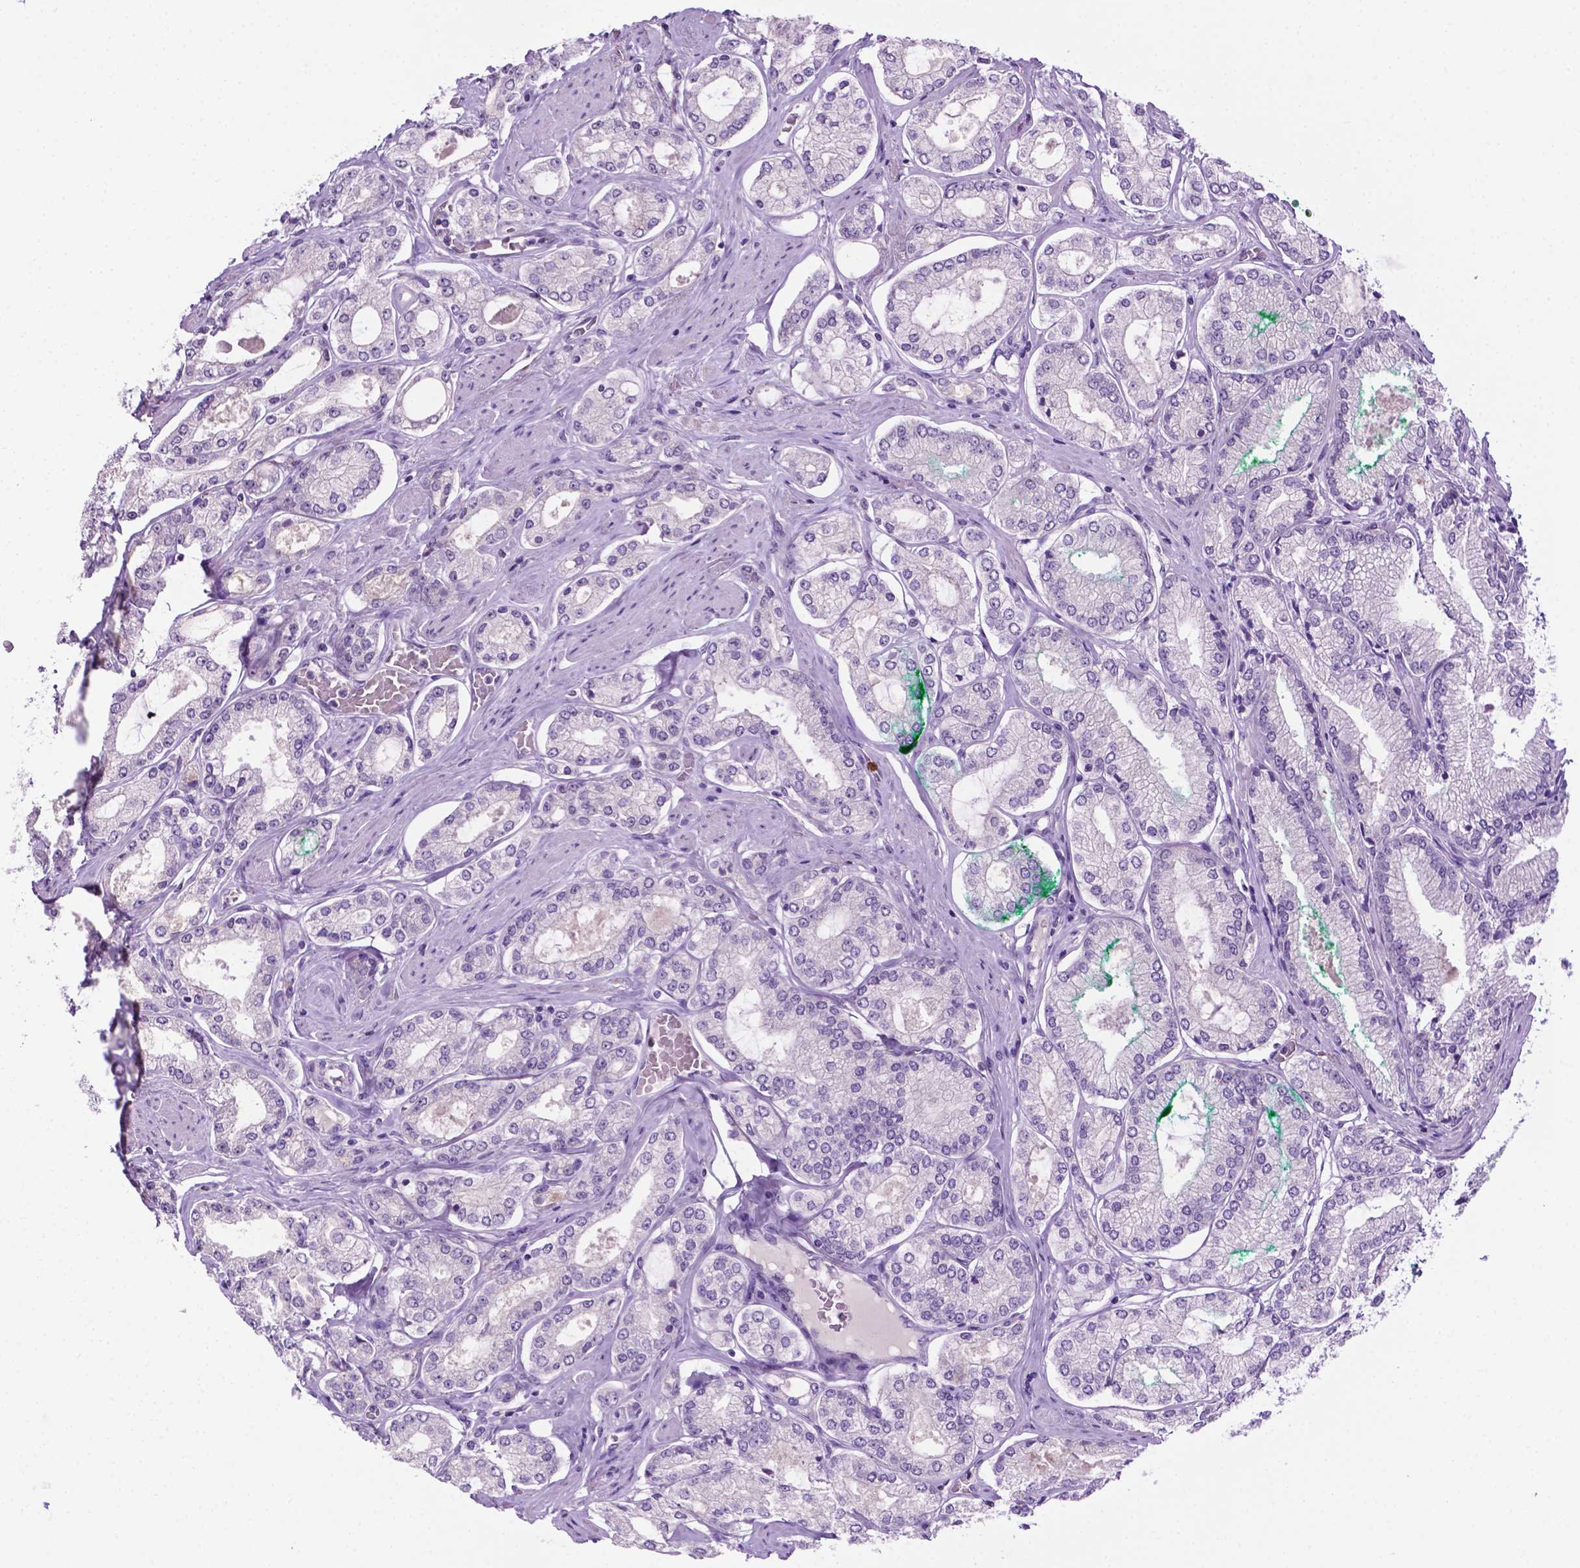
{"staining": {"intensity": "negative", "quantity": "none", "location": "none"}, "tissue": "prostate cancer", "cell_type": "Tumor cells", "image_type": "cancer", "snomed": [{"axis": "morphology", "description": "Adenocarcinoma, High grade"}, {"axis": "topography", "description": "Prostate"}], "caption": "Tumor cells show no significant positivity in prostate cancer.", "gene": "MMP27", "patient": {"sex": "male", "age": 68}}